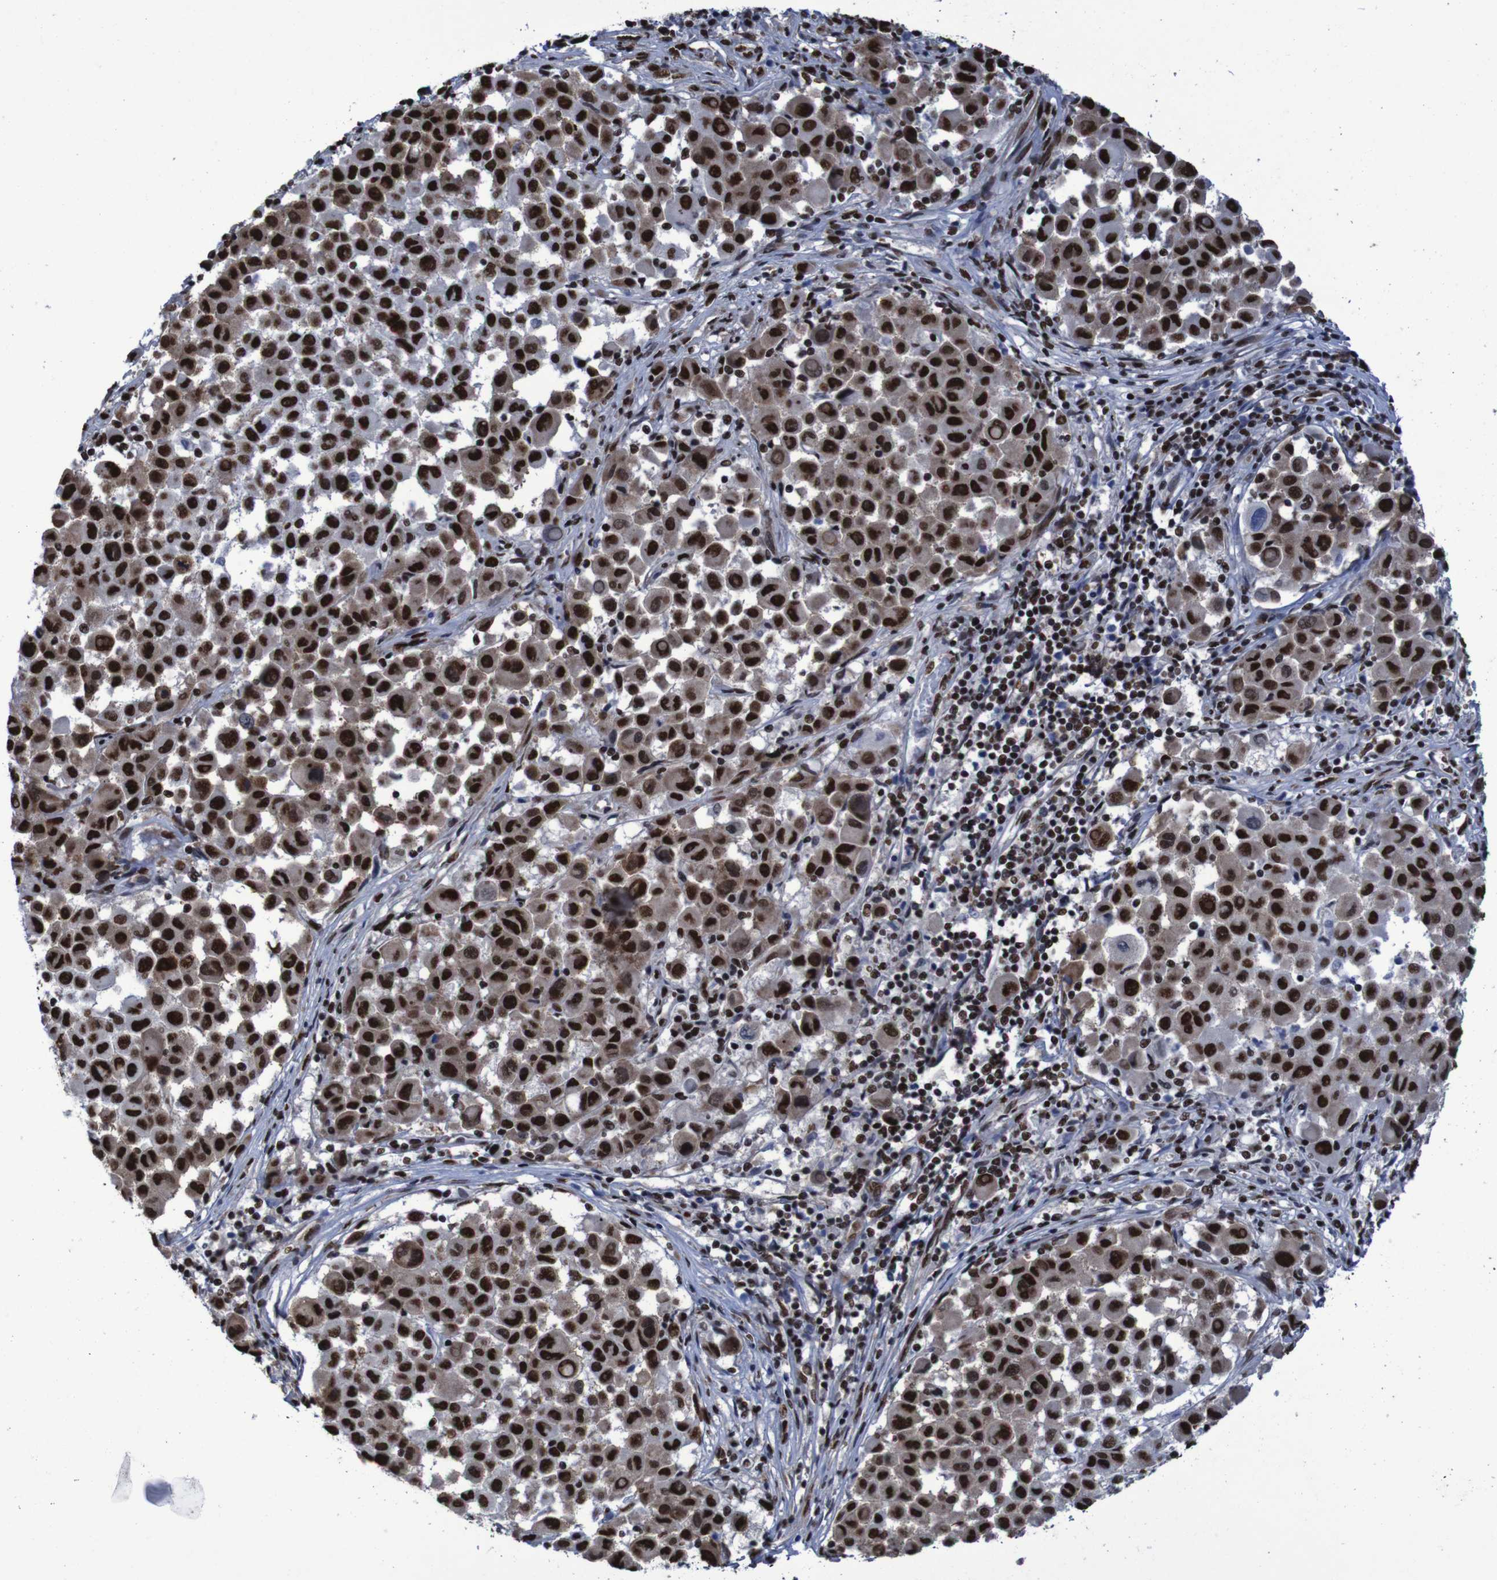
{"staining": {"intensity": "strong", "quantity": ">75%", "location": "nuclear"}, "tissue": "melanoma", "cell_type": "Tumor cells", "image_type": "cancer", "snomed": [{"axis": "morphology", "description": "Malignant melanoma, Metastatic site"}, {"axis": "topography", "description": "Lymph node"}], "caption": "A histopathology image of melanoma stained for a protein shows strong nuclear brown staining in tumor cells.", "gene": "HNRNPR", "patient": {"sex": "male", "age": 61}}